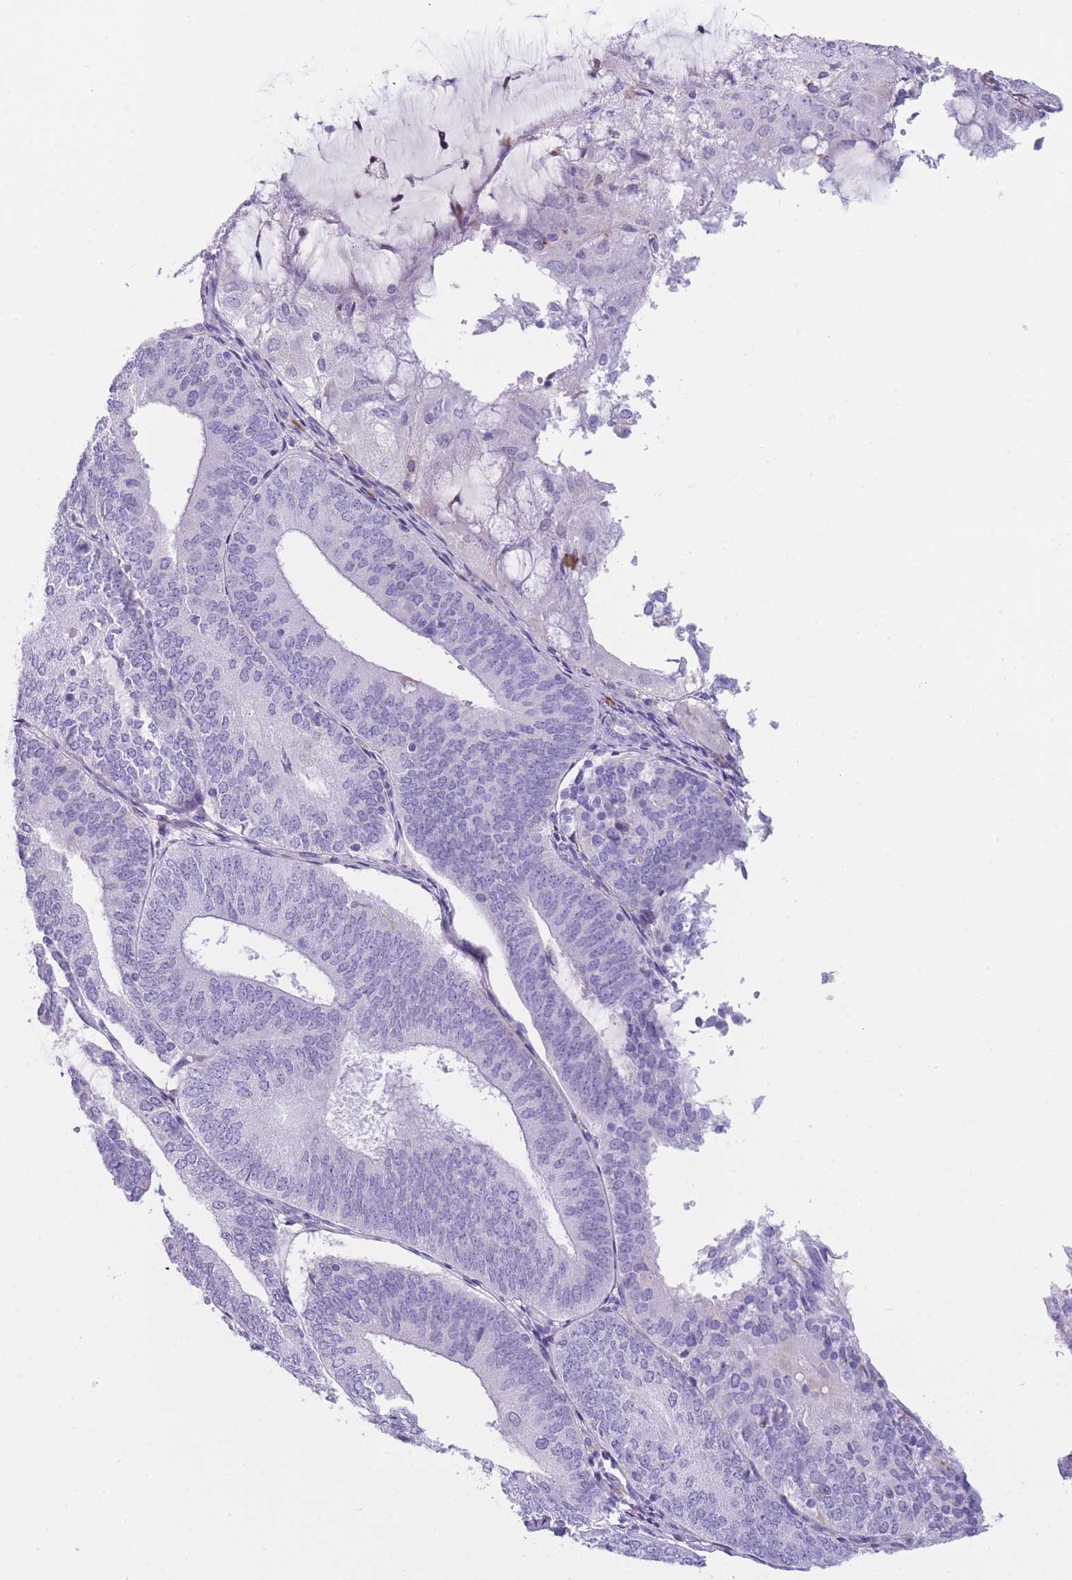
{"staining": {"intensity": "negative", "quantity": "none", "location": "none"}, "tissue": "endometrial cancer", "cell_type": "Tumor cells", "image_type": "cancer", "snomed": [{"axis": "morphology", "description": "Adenocarcinoma, NOS"}, {"axis": "topography", "description": "Endometrium"}], "caption": "This is an immunohistochemistry image of adenocarcinoma (endometrial). There is no expression in tumor cells.", "gene": "PLBD1", "patient": {"sex": "female", "age": 81}}